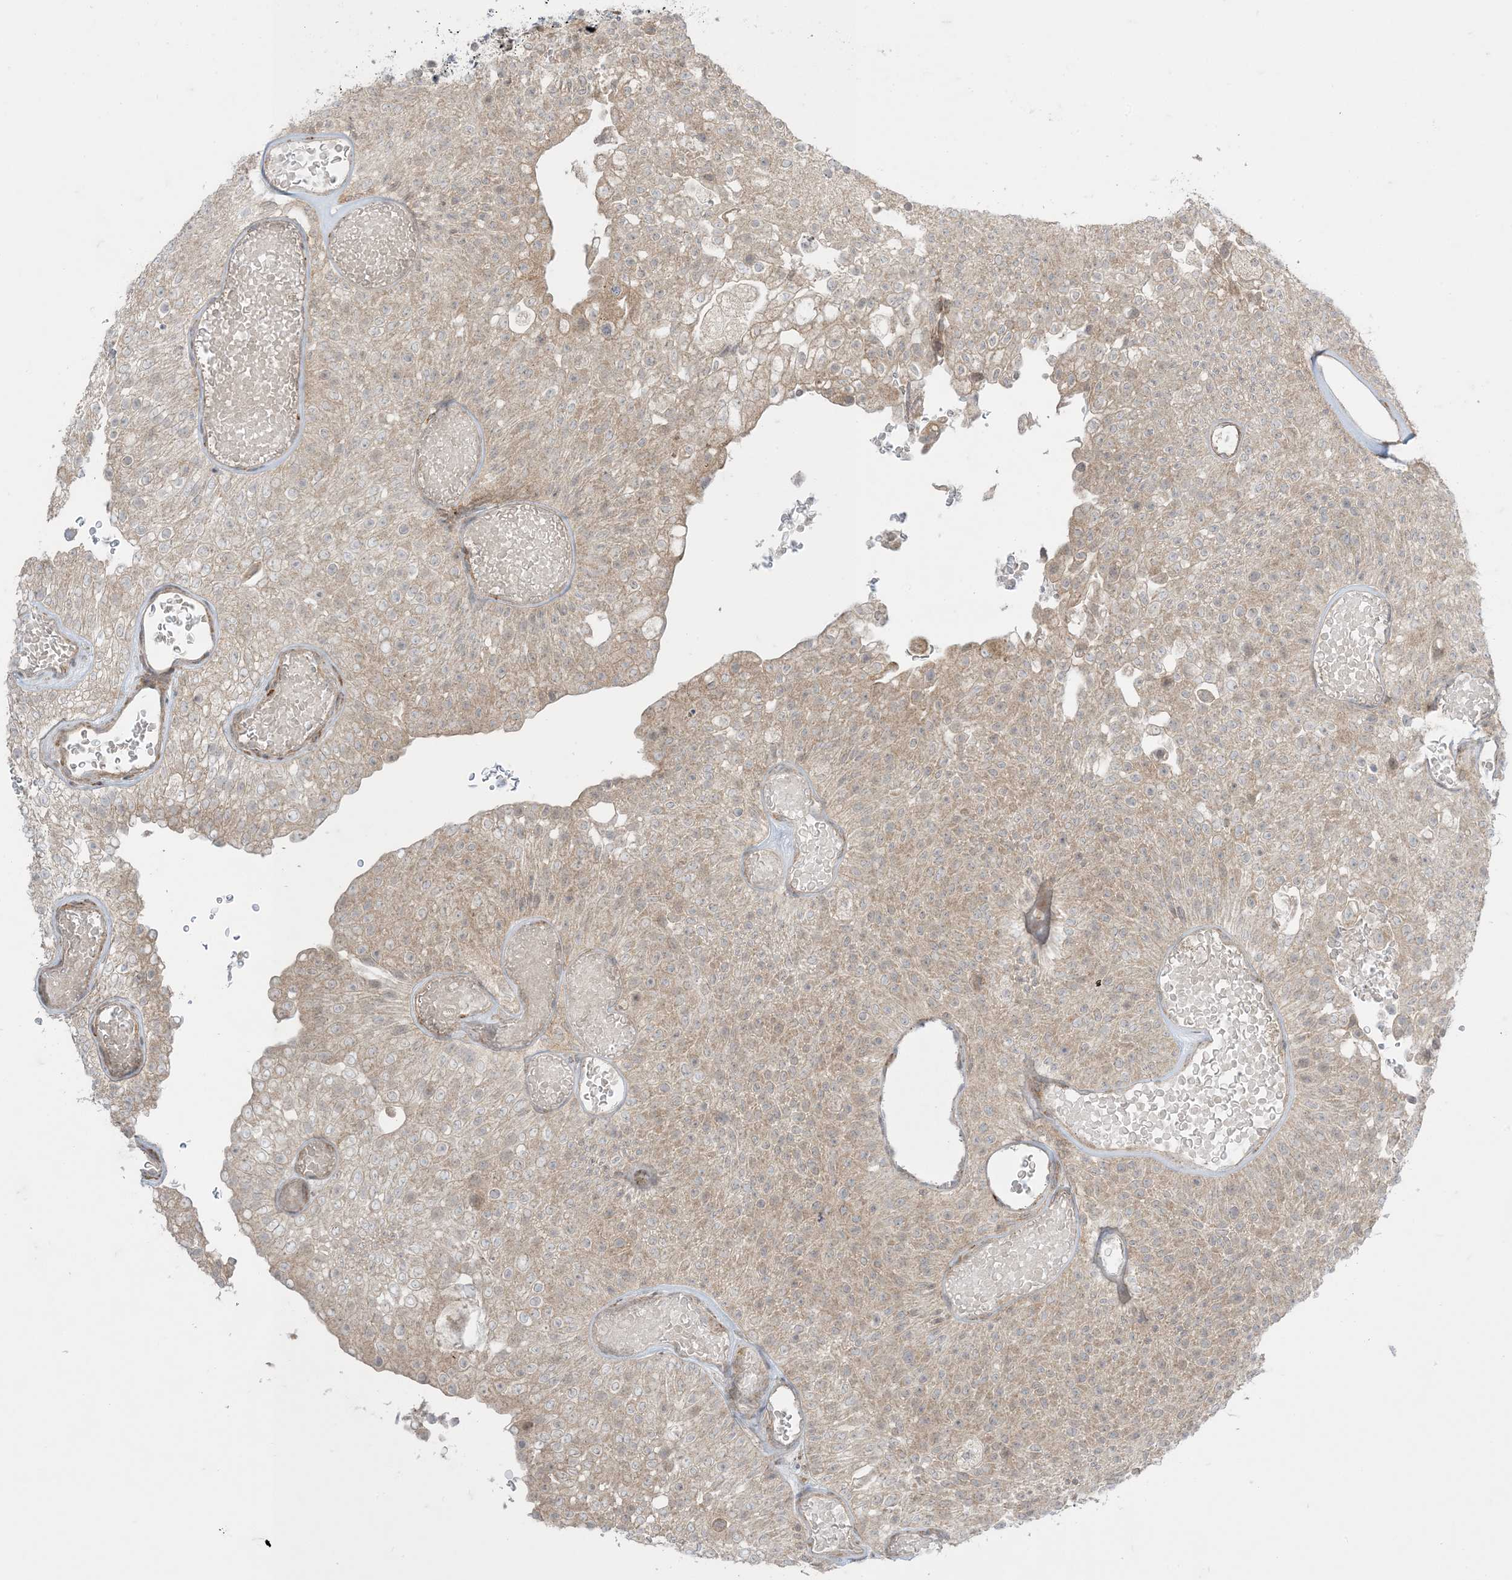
{"staining": {"intensity": "weak", "quantity": "25%-75%", "location": "cytoplasmic/membranous"}, "tissue": "urothelial cancer", "cell_type": "Tumor cells", "image_type": "cancer", "snomed": [{"axis": "morphology", "description": "Urothelial carcinoma, Low grade"}, {"axis": "topography", "description": "Urinary bladder"}], "caption": "Urothelial carcinoma (low-grade) stained with DAB IHC exhibits low levels of weak cytoplasmic/membranous staining in approximately 25%-75% of tumor cells.", "gene": "ODC1", "patient": {"sex": "male", "age": 78}}